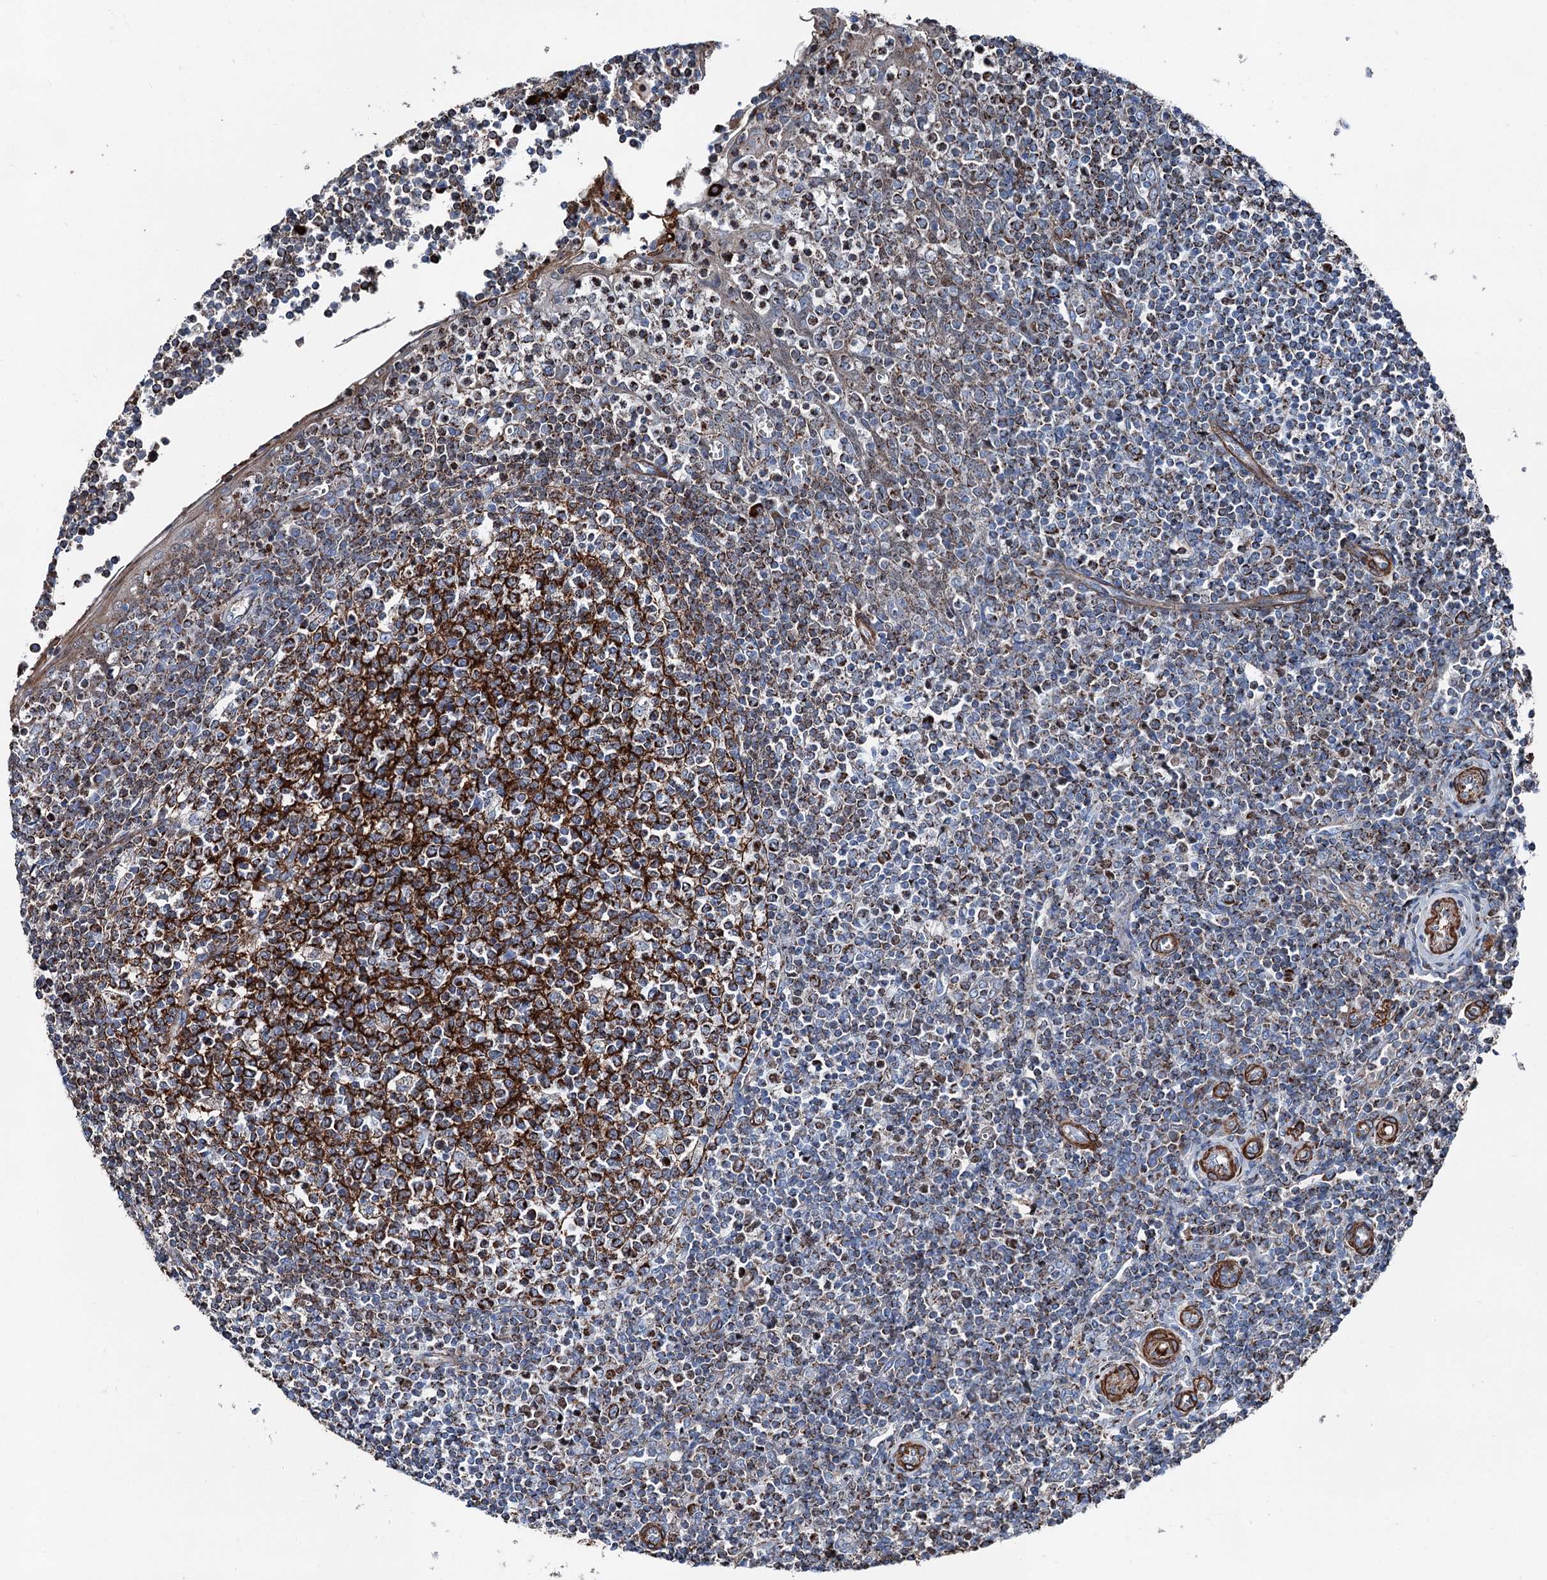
{"staining": {"intensity": "strong", "quantity": "25%-75%", "location": "cytoplasmic/membranous"}, "tissue": "tonsil", "cell_type": "Germinal center cells", "image_type": "normal", "snomed": [{"axis": "morphology", "description": "Normal tissue, NOS"}, {"axis": "topography", "description": "Tonsil"}], "caption": "Protein staining of normal tonsil shows strong cytoplasmic/membranous staining in approximately 25%-75% of germinal center cells. The staining was performed using DAB to visualize the protein expression in brown, while the nuclei were stained in blue with hematoxylin (Magnification: 20x).", "gene": "DDIAS", "patient": {"sex": "female", "age": 19}}